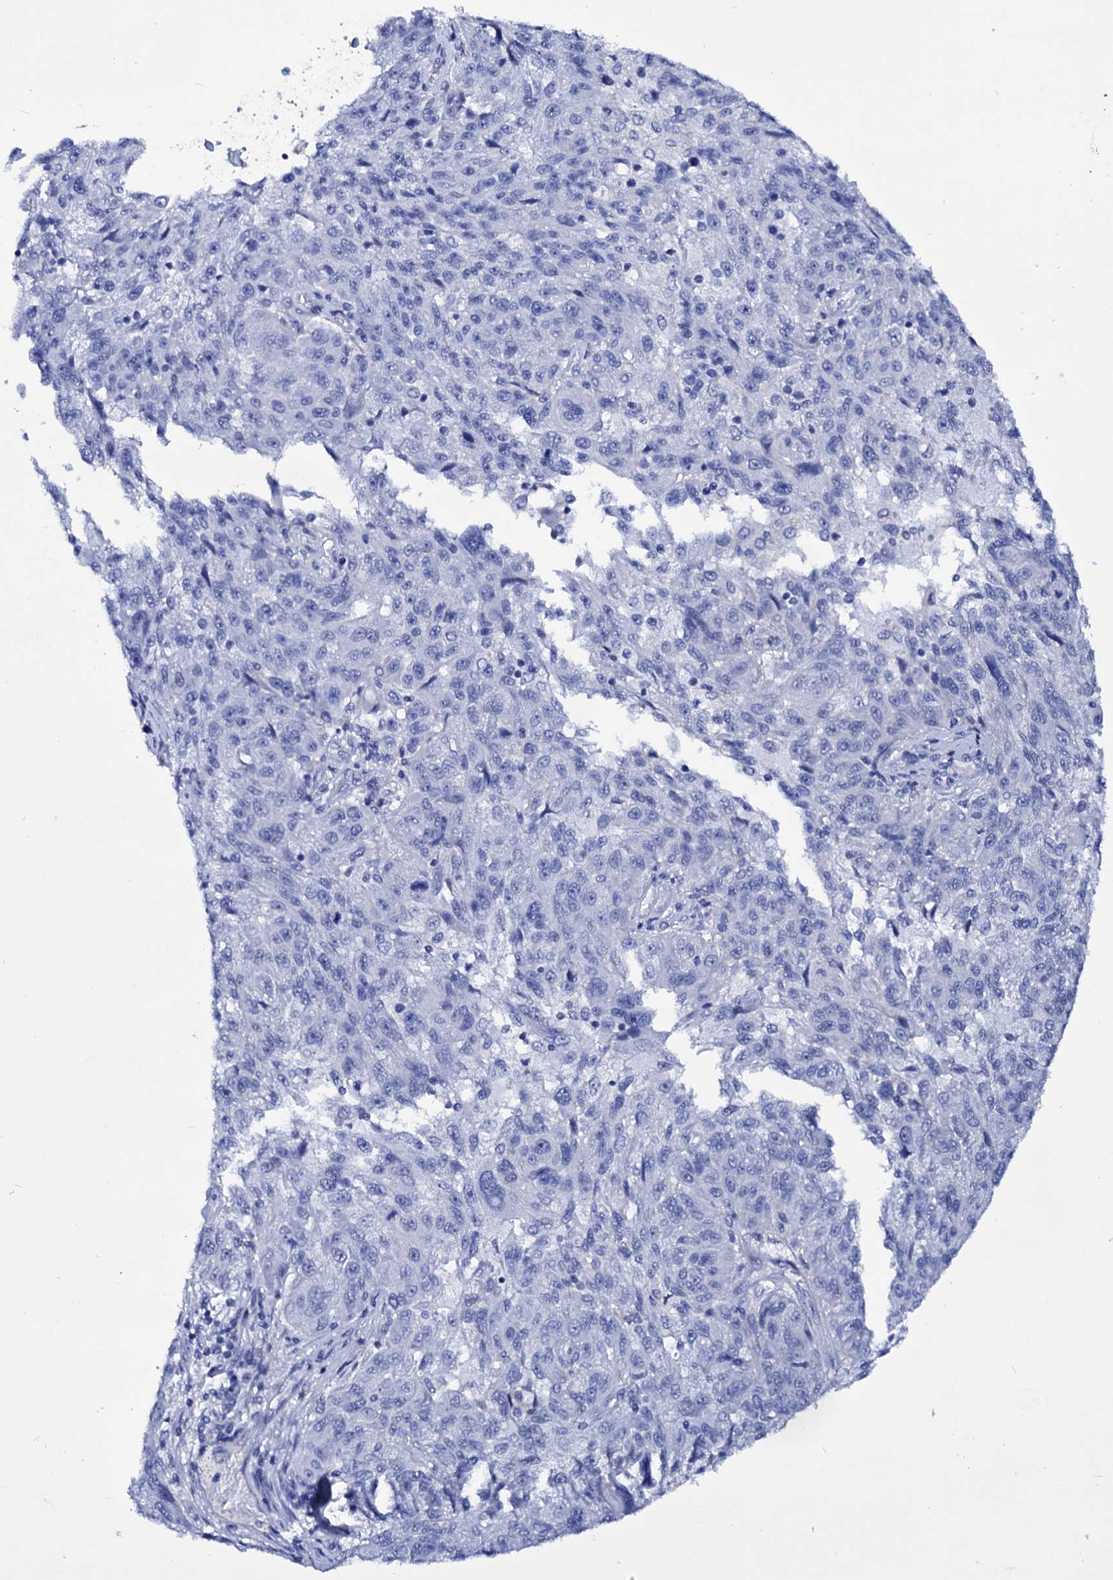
{"staining": {"intensity": "negative", "quantity": "none", "location": "none"}, "tissue": "melanoma", "cell_type": "Tumor cells", "image_type": "cancer", "snomed": [{"axis": "morphology", "description": "Malignant melanoma, NOS"}, {"axis": "topography", "description": "Skin"}], "caption": "Immunohistochemical staining of malignant melanoma shows no significant positivity in tumor cells. (IHC, brightfield microscopy, high magnification).", "gene": "AXL", "patient": {"sex": "male", "age": 53}}